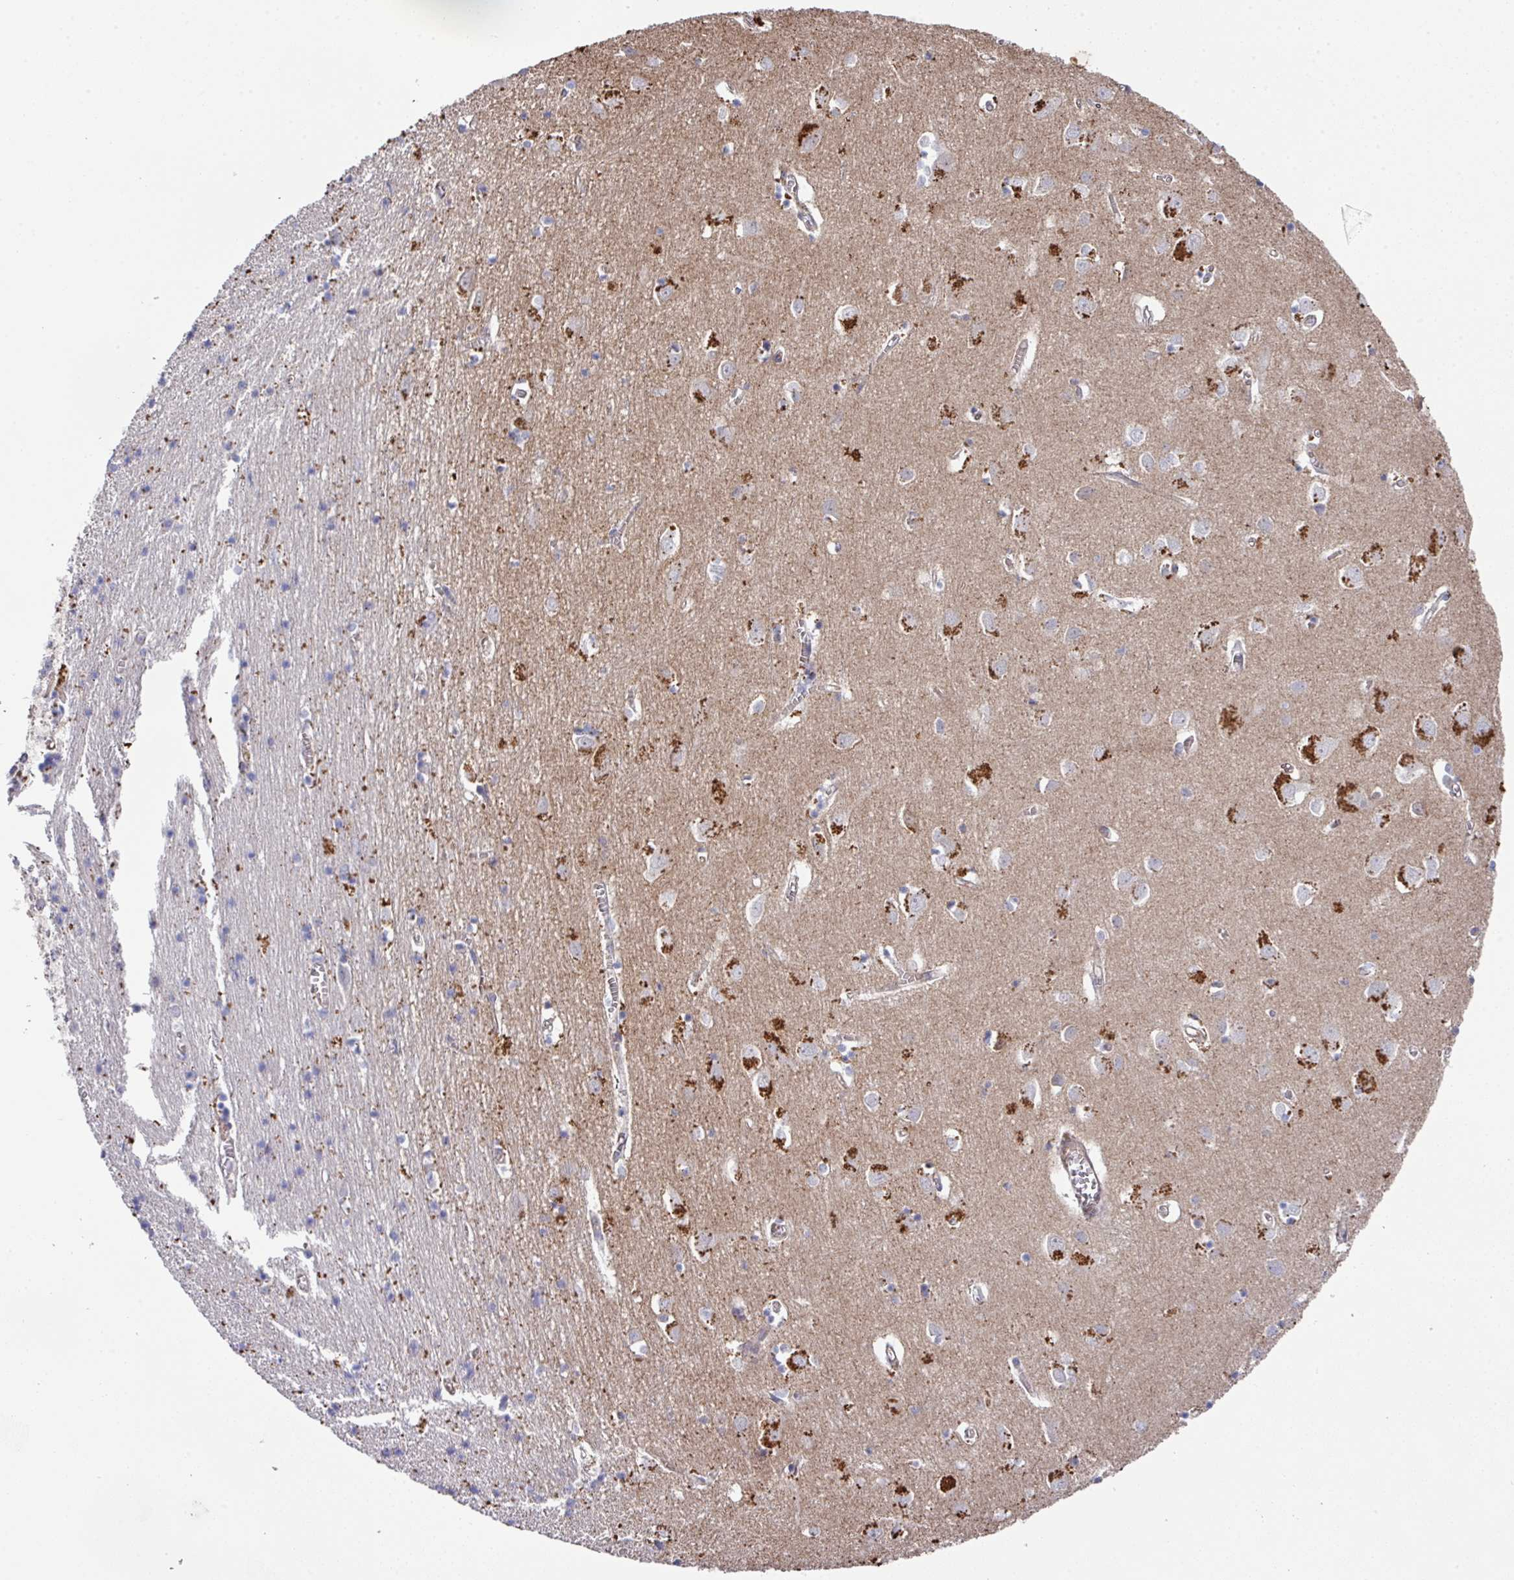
{"staining": {"intensity": "moderate", "quantity": "<25%", "location": "cytoplasmic/membranous"}, "tissue": "cerebral cortex", "cell_type": "Endothelial cells", "image_type": "normal", "snomed": [{"axis": "morphology", "description": "Normal tissue, NOS"}, {"axis": "topography", "description": "Cerebral cortex"}], "caption": "Protein staining demonstrates moderate cytoplasmic/membranous positivity in about <25% of endothelial cells in unremarkable cerebral cortex.", "gene": "PRR5", "patient": {"sex": "male", "age": 70}}